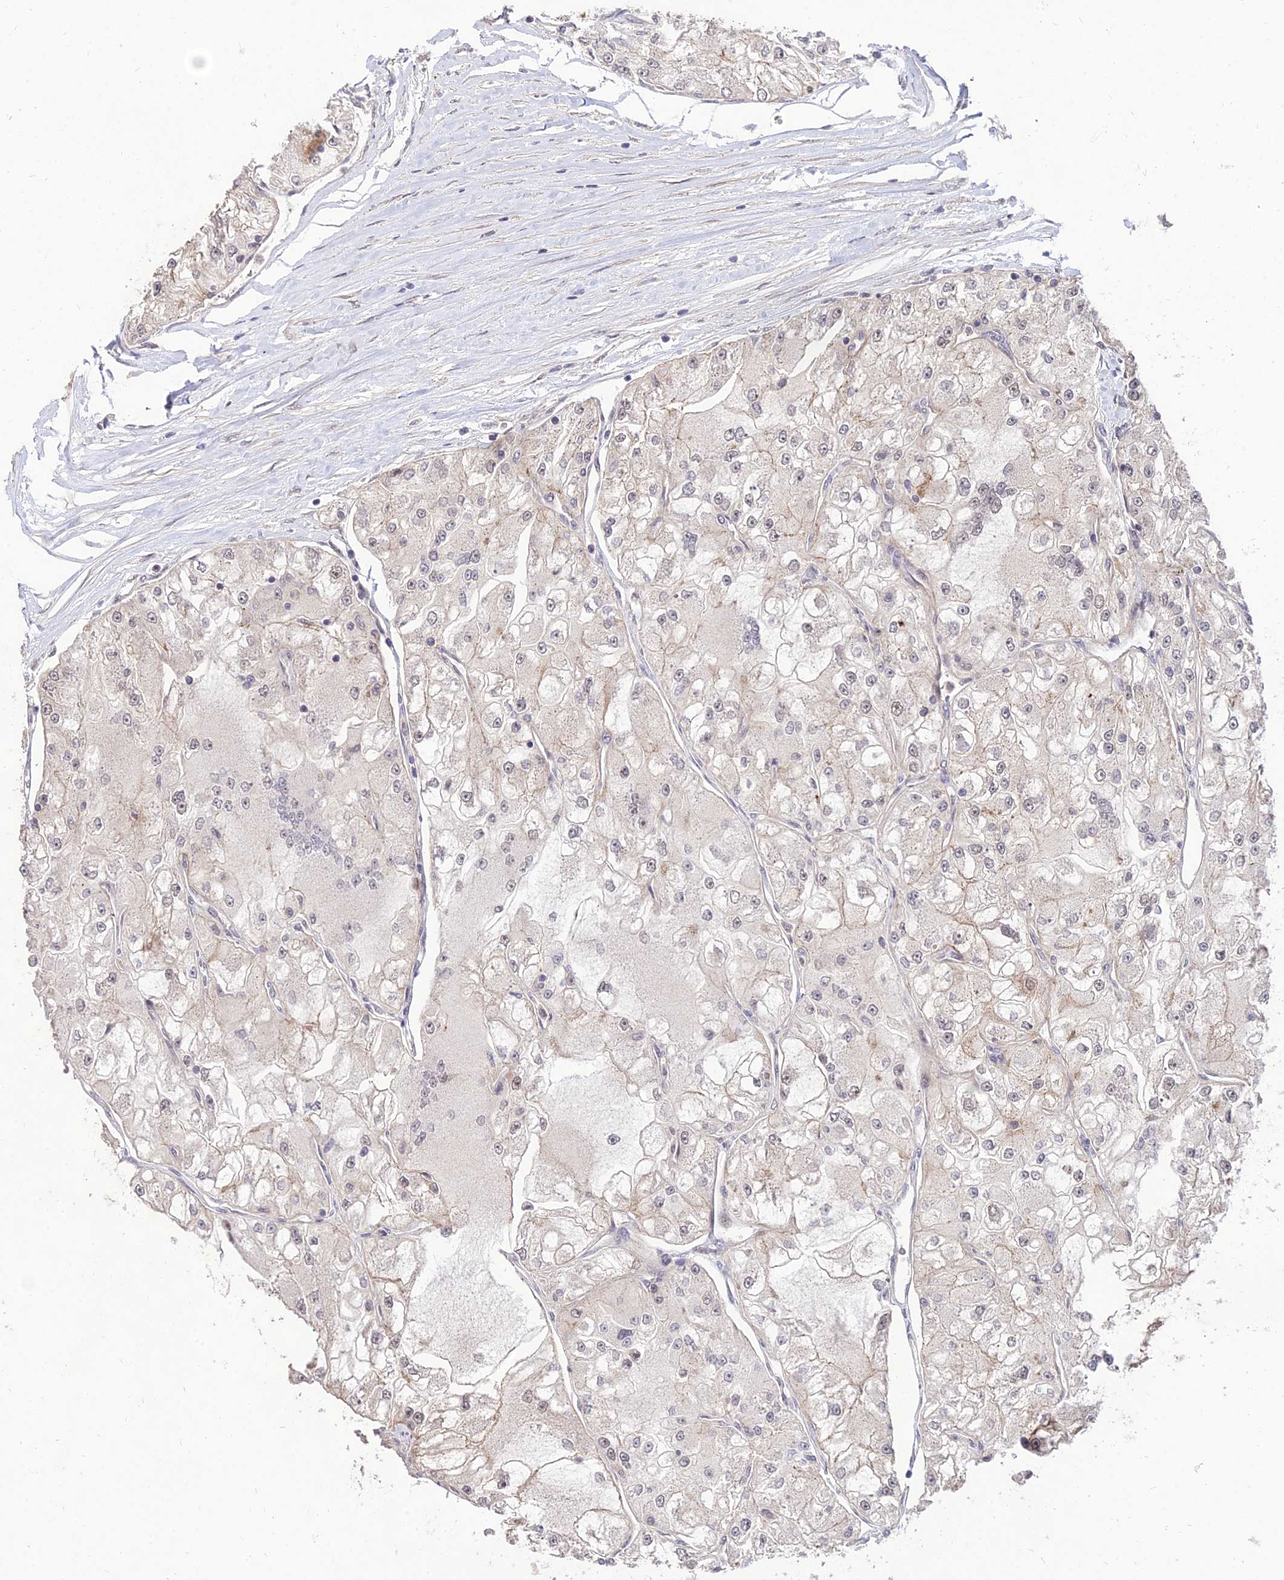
{"staining": {"intensity": "negative", "quantity": "none", "location": "none"}, "tissue": "renal cancer", "cell_type": "Tumor cells", "image_type": "cancer", "snomed": [{"axis": "morphology", "description": "Adenocarcinoma, NOS"}, {"axis": "topography", "description": "Kidney"}], "caption": "Tumor cells show no significant protein positivity in renal cancer.", "gene": "ZNF85", "patient": {"sex": "female", "age": 72}}